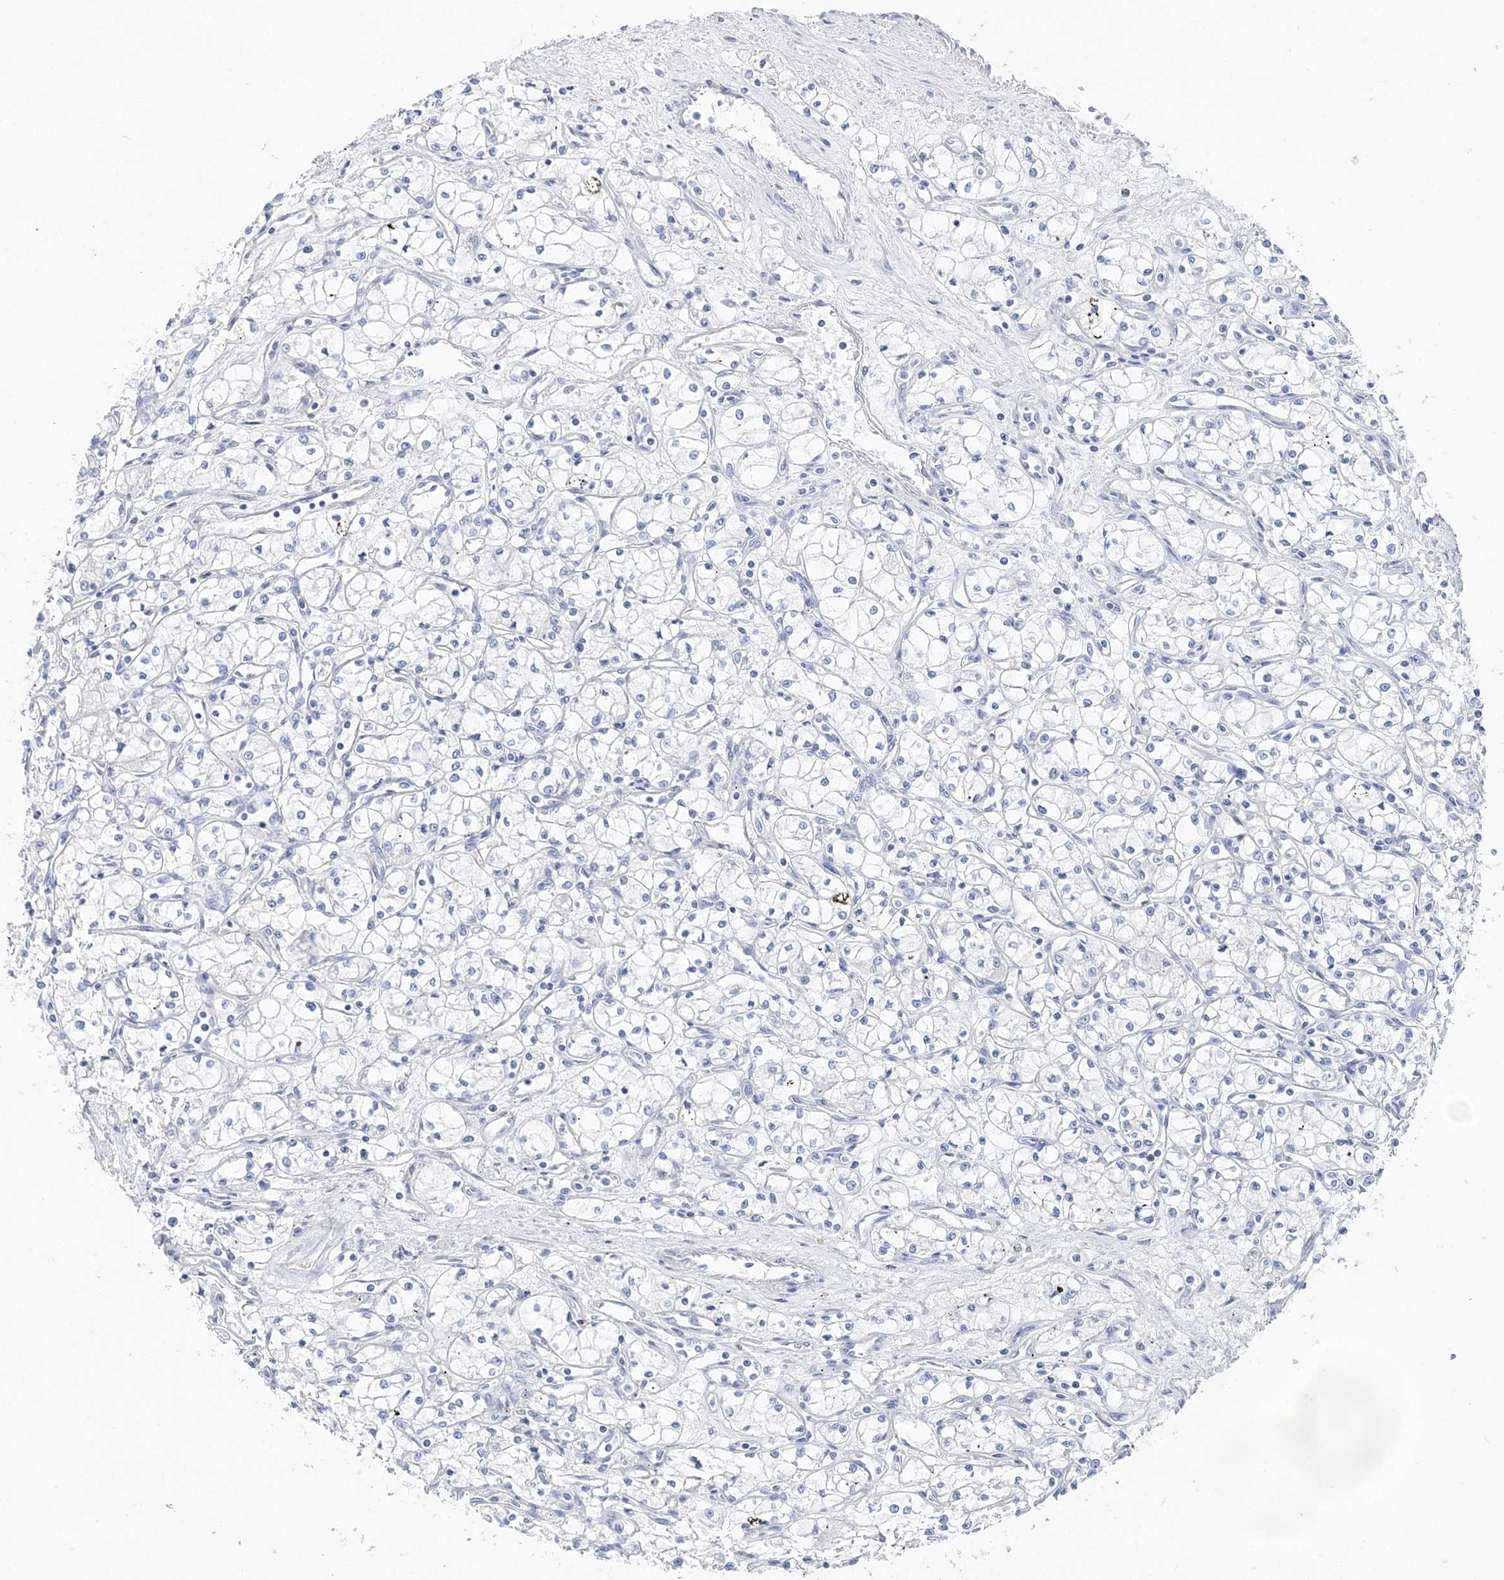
{"staining": {"intensity": "negative", "quantity": "none", "location": "none"}, "tissue": "renal cancer", "cell_type": "Tumor cells", "image_type": "cancer", "snomed": [{"axis": "morphology", "description": "Adenocarcinoma, NOS"}, {"axis": "topography", "description": "Kidney"}], "caption": "This is an immunohistochemistry (IHC) image of human adenocarcinoma (renal). There is no positivity in tumor cells.", "gene": "TSPYL6", "patient": {"sex": "male", "age": 59}}